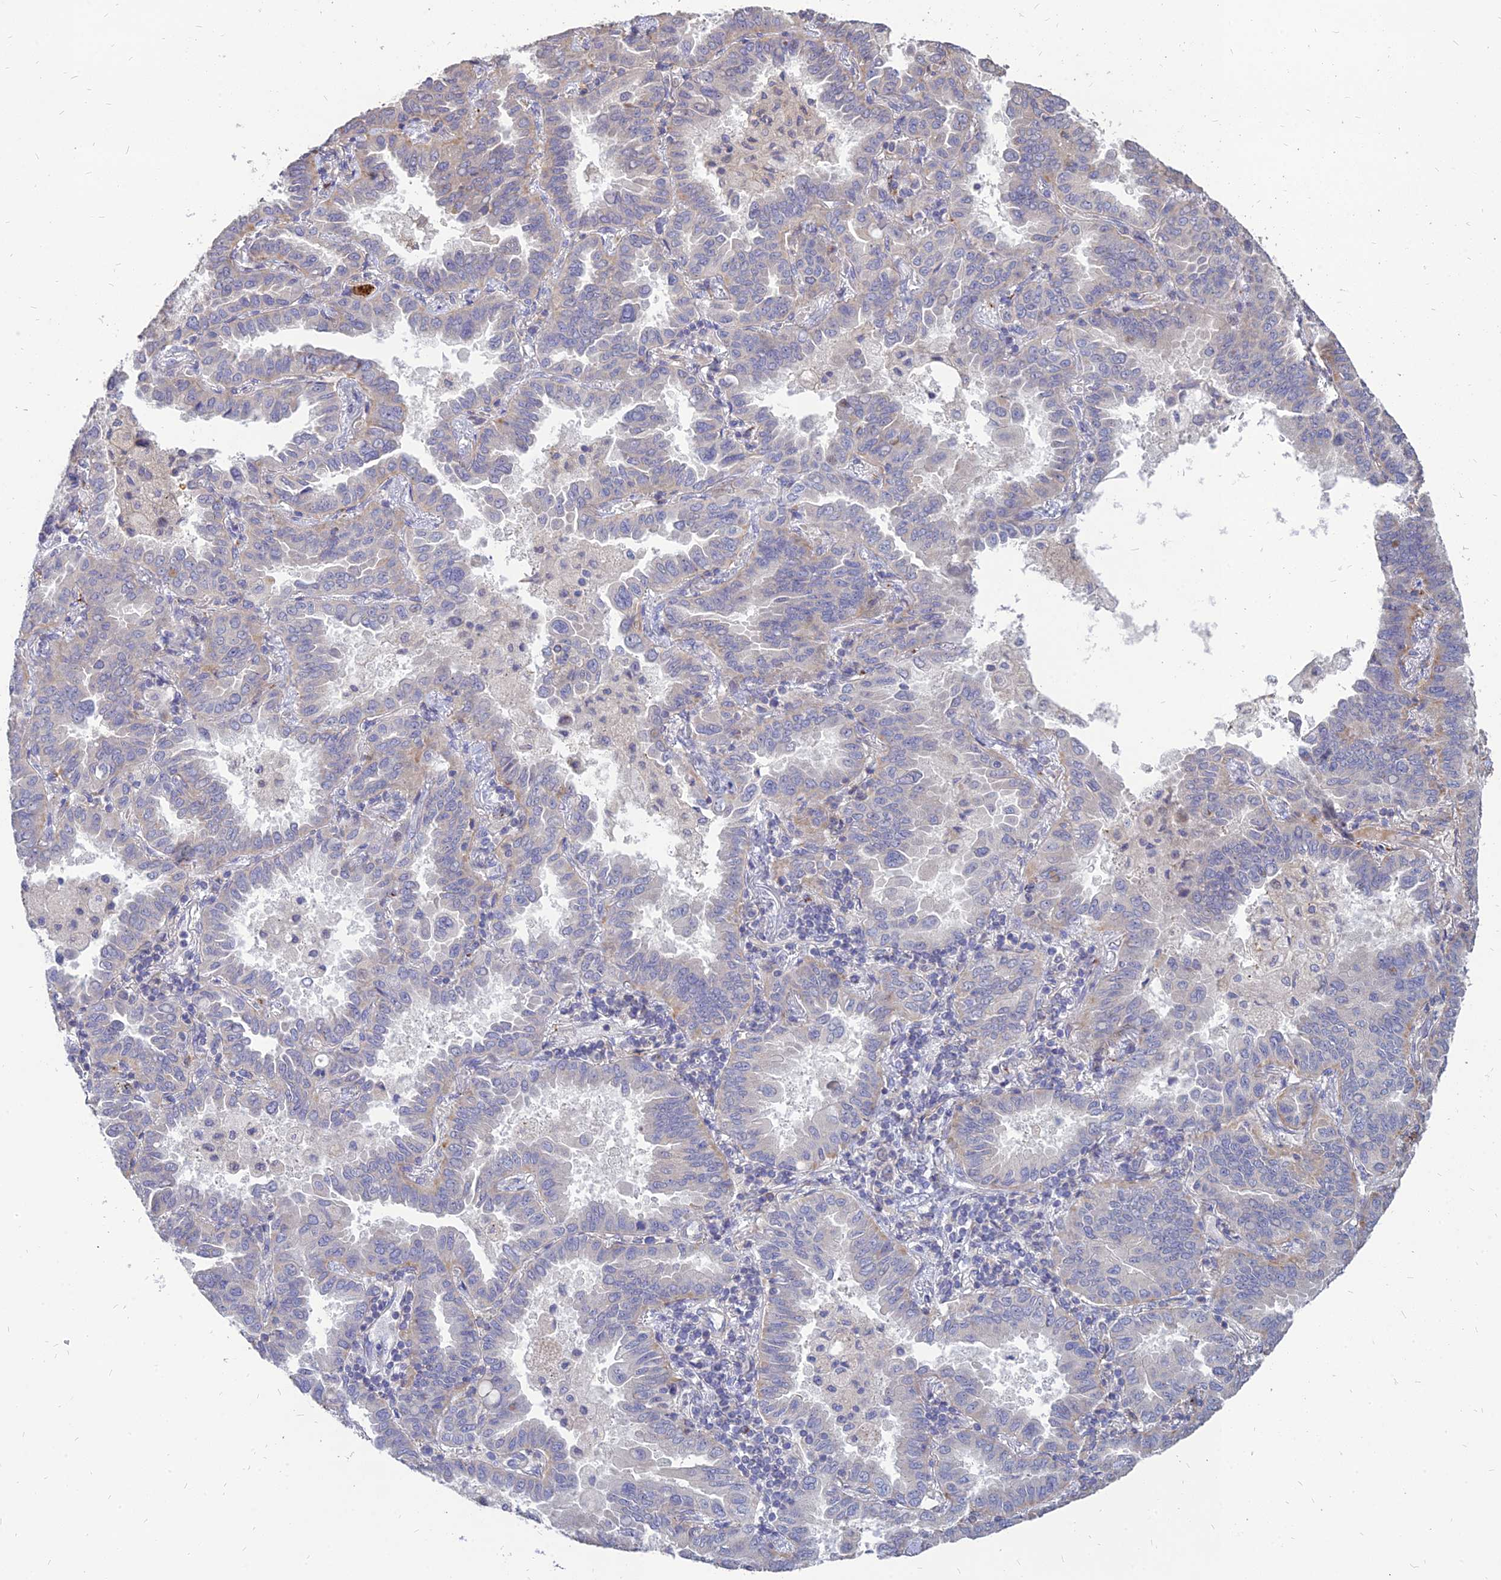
{"staining": {"intensity": "weak", "quantity": "<25%", "location": "cytoplasmic/membranous"}, "tissue": "lung cancer", "cell_type": "Tumor cells", "image_type": "cancer", "snomed": [{"axis": "morphology", "description": "Adenocarcinoma, NOS"}, {"axis": "topography", "description": "Lung"}], "caption": "Immunohistochemistry (IHC) histopathology image of neoplastic tissue: human adenocarcinoma (lung) stained with DAB displays no significant protein expression in tumor cells.", "gene": "ST3GAL6", "patient": {"sex": "male", "age": 64}}